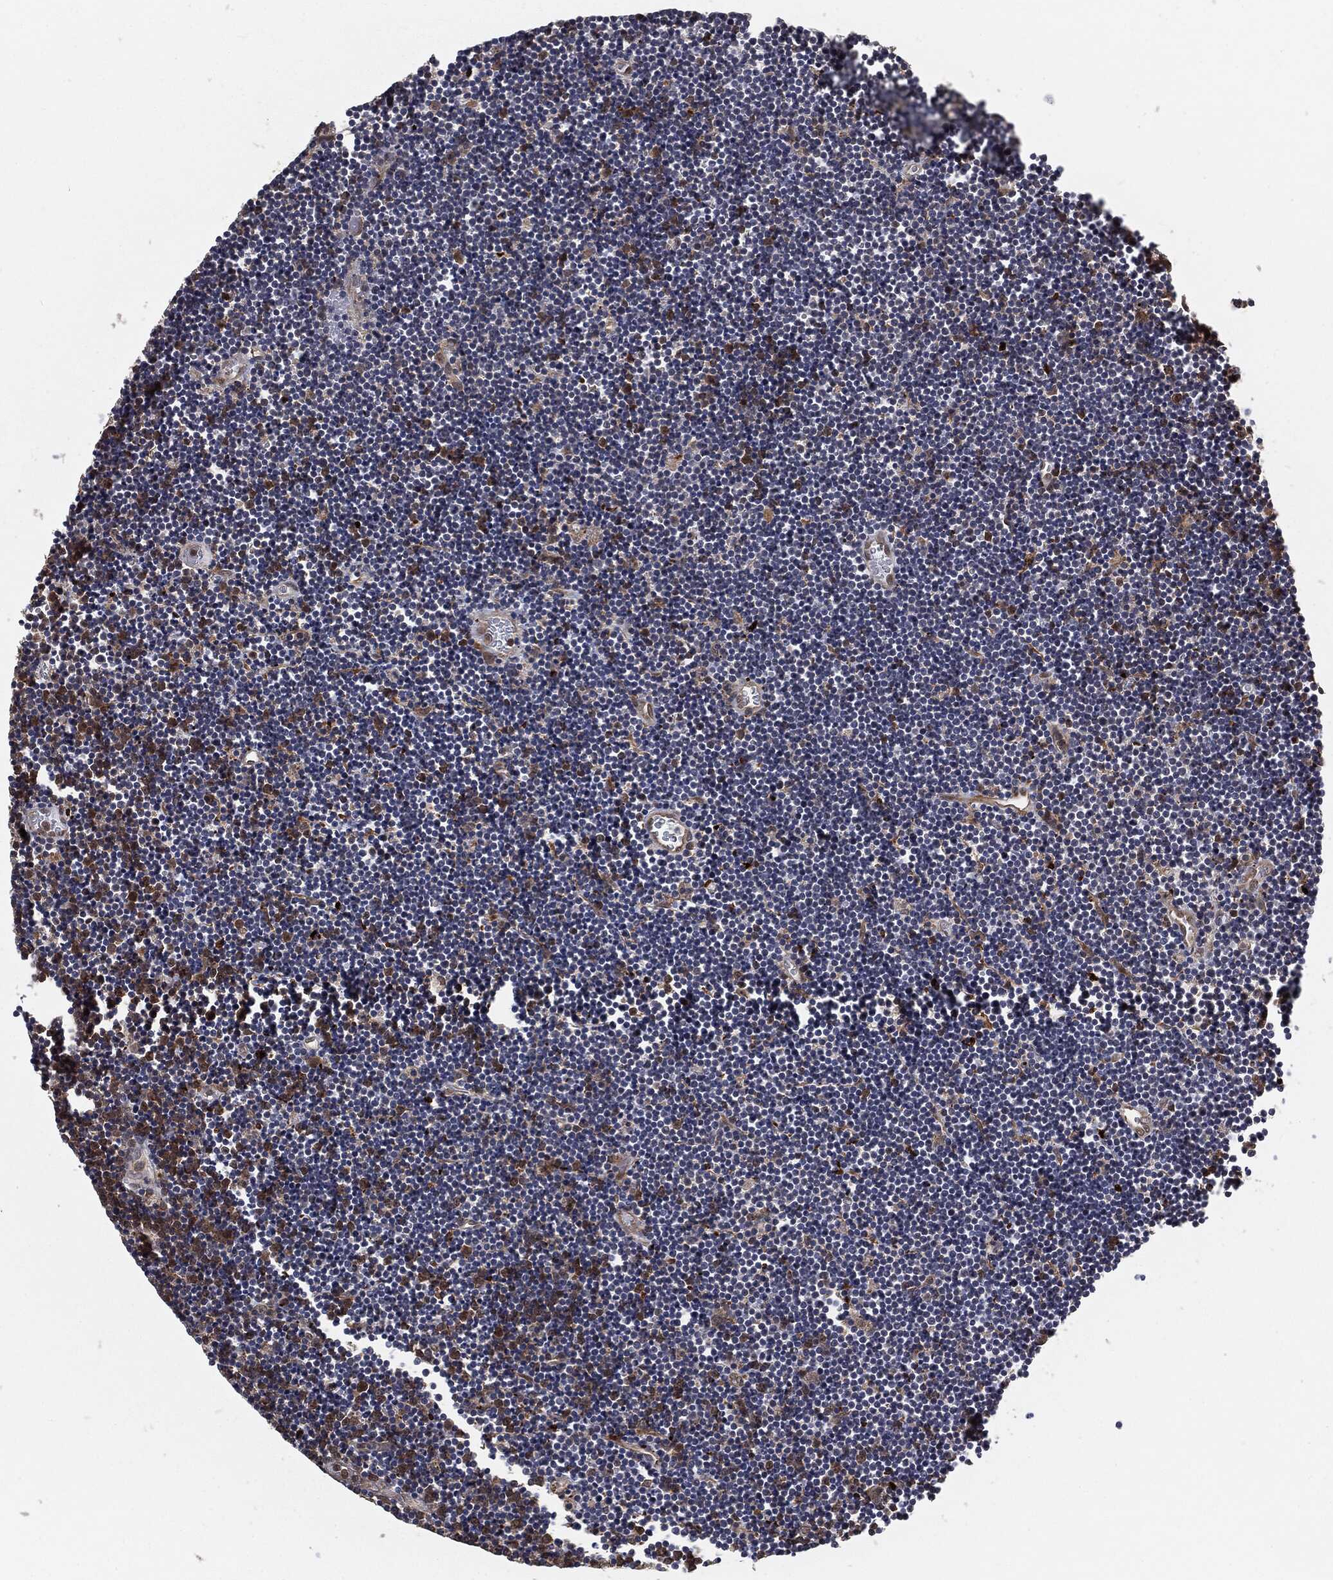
{"staining": {"intensity": "negative", "quantity": "none", "location": "none"}, "tissue": "lymphoma", "cell_type": "Tumor cells", "image_type": "cancer", "snomed": [{"axis": "morphology", "description": "Malignant lymphoma, non-Hodgkin's type, Low grade"}, {"axis": "topography", "description": "Brain"}], "caption": "Immunohistochemical staining of lymphoma exhibits no significant expression in tumor cells.", "gene": "FBXO7", "patient": {"sex": "female", "age": 66}}